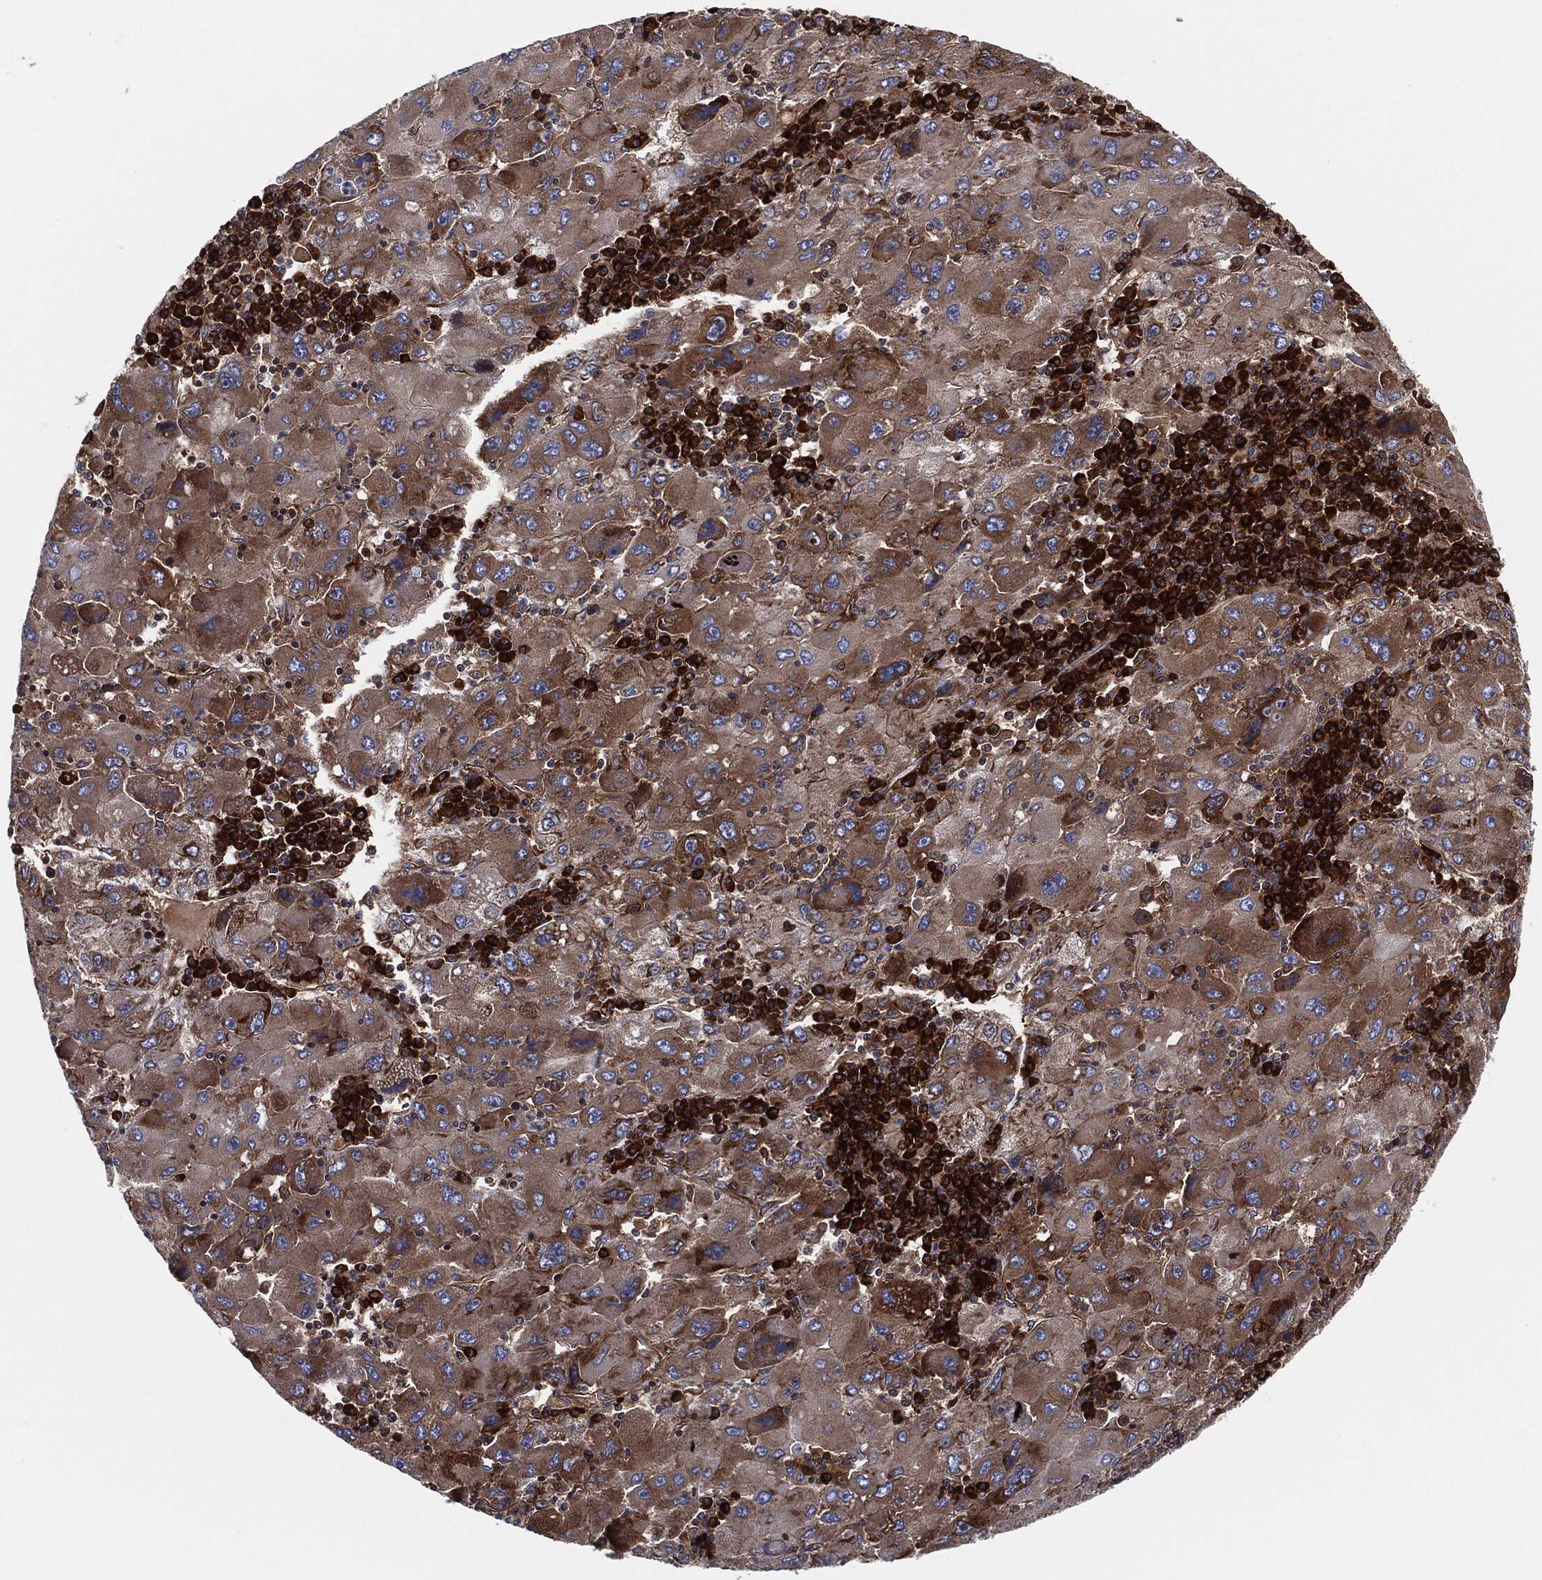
{"staining": {"intensity": "moderate", "quantity": "25%-75%", "location": "cytoplasmic/membranous"}, "tissue": "liver cancer", "cell_type": "Tumor cells", "image_type": "cancer", "snomed": [{"axis": "morphology", "description": "Carcinoma, Hepatocellular, NOS"}, {"axis": "topography", "description": "Liver"}], "caption": "Immunohistochemistry (IHC) micrograph of human liver cancer (hepatocellular carcinoma) stained for a protein (brown), which demonstrates medium levels of moderate cytoplasmic/membranous expression in approximately 25%-75% of tumor cells.", "gene": "EIF2S2", "patient": {"sex": "male", "age": 75}}